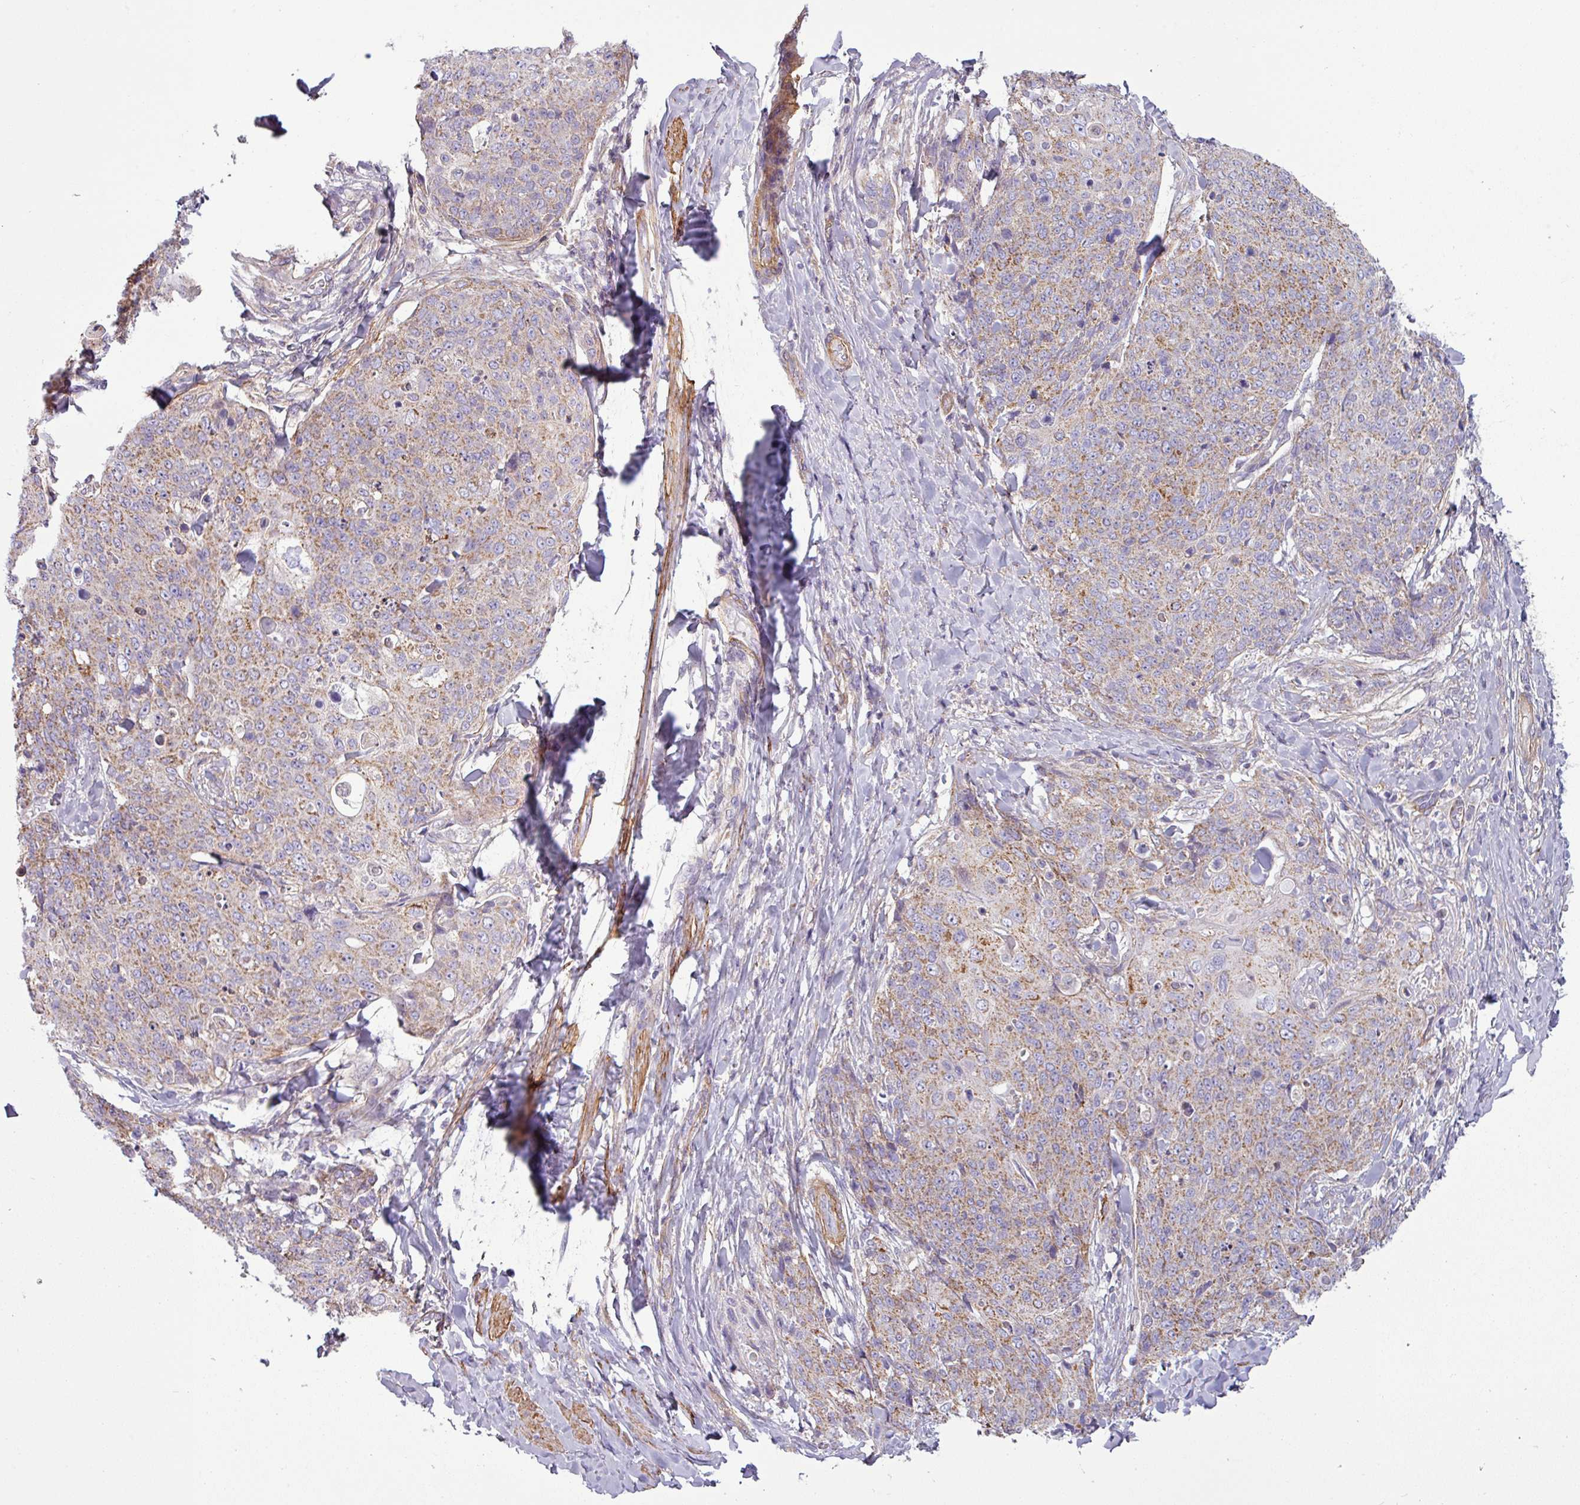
{"staining": {"intensity": "weak", "quantity": ">75%", "location": "cytoplasmic/membranous"}, "tissue": "skin cancer", "cell_type": "Tumor cells", "image_type": "cancer", "snomed": [{"axis": "morphology", "description": "Squamous cell carcinoma, NOS"}, {"axis": "topography", "description": "Skin"}, {"axis": "topography", "description": "Vulva"}], "caption": "Immunohistochemistry of human skin squamous cell carcinoma exhibits low levels of weak cytoplasmic/membranous expression in about >75% of tumor cells.", "gene": "BTN2A2", "patient": {"sex": "female", "age": 85}}